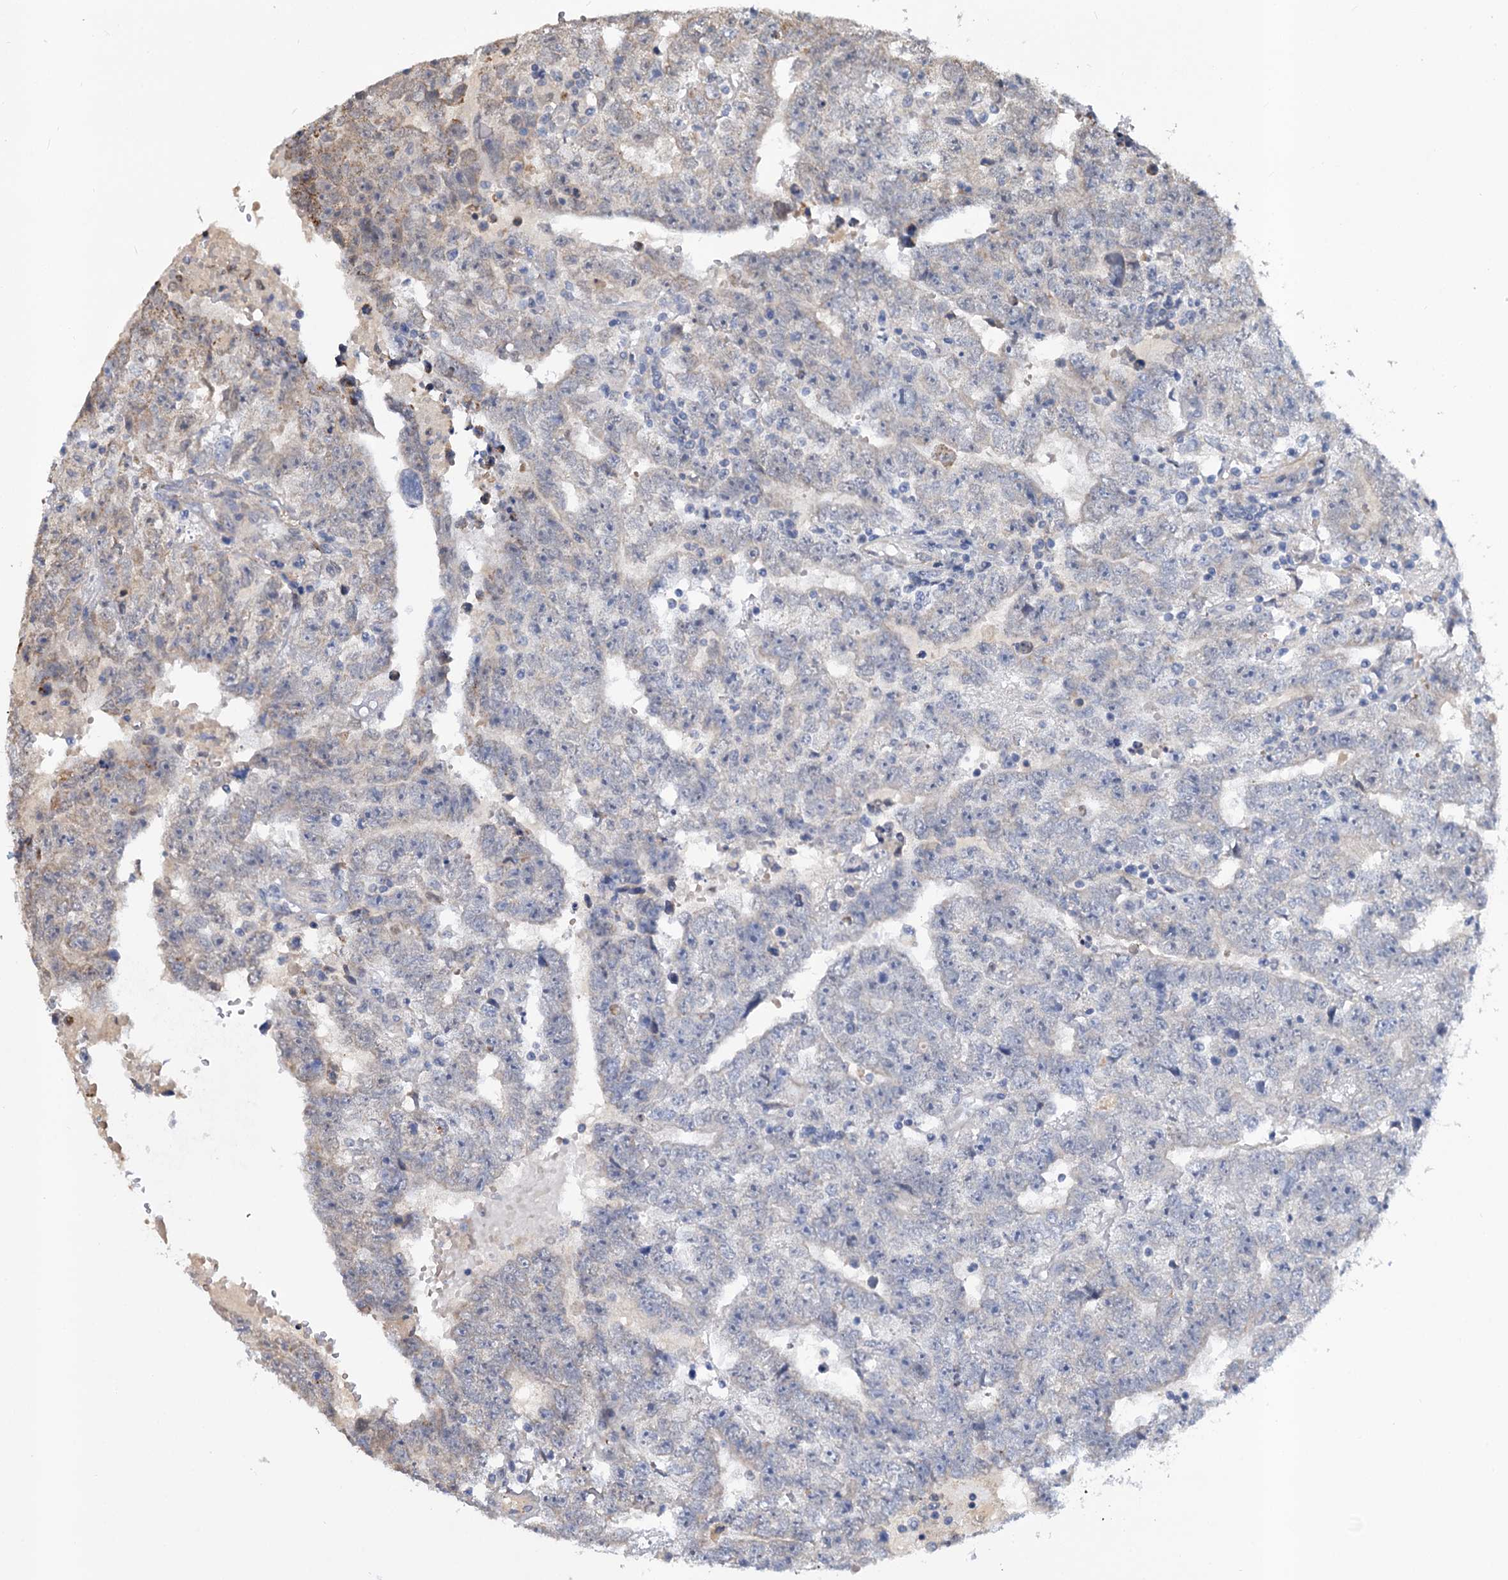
{"staining": {"intensity": "negative", "quantity": "none", "location": "none"}, "tissue": "testis cancer", "cell_type": "Tumor cells", "image_type": "cancer", "snomed": [{"axis": "morphology", "description": "Carcinoma, Embryonal, NOS"}, {"axis": "topography", "description": "Testis"}], "caption": "This histopathology image is of testis cancer (embryonal carcinoma) stained with immunohistochemistry (IHC) to label a protein in brown with the nuclei are counter-stained blue. There is no expression in tumor cells. (Immunohistochemistry (ihc), brightfield microscopy, high magnification).", "gene": "ALKBH7", "patient": {"sex": "male", "age": 25}}